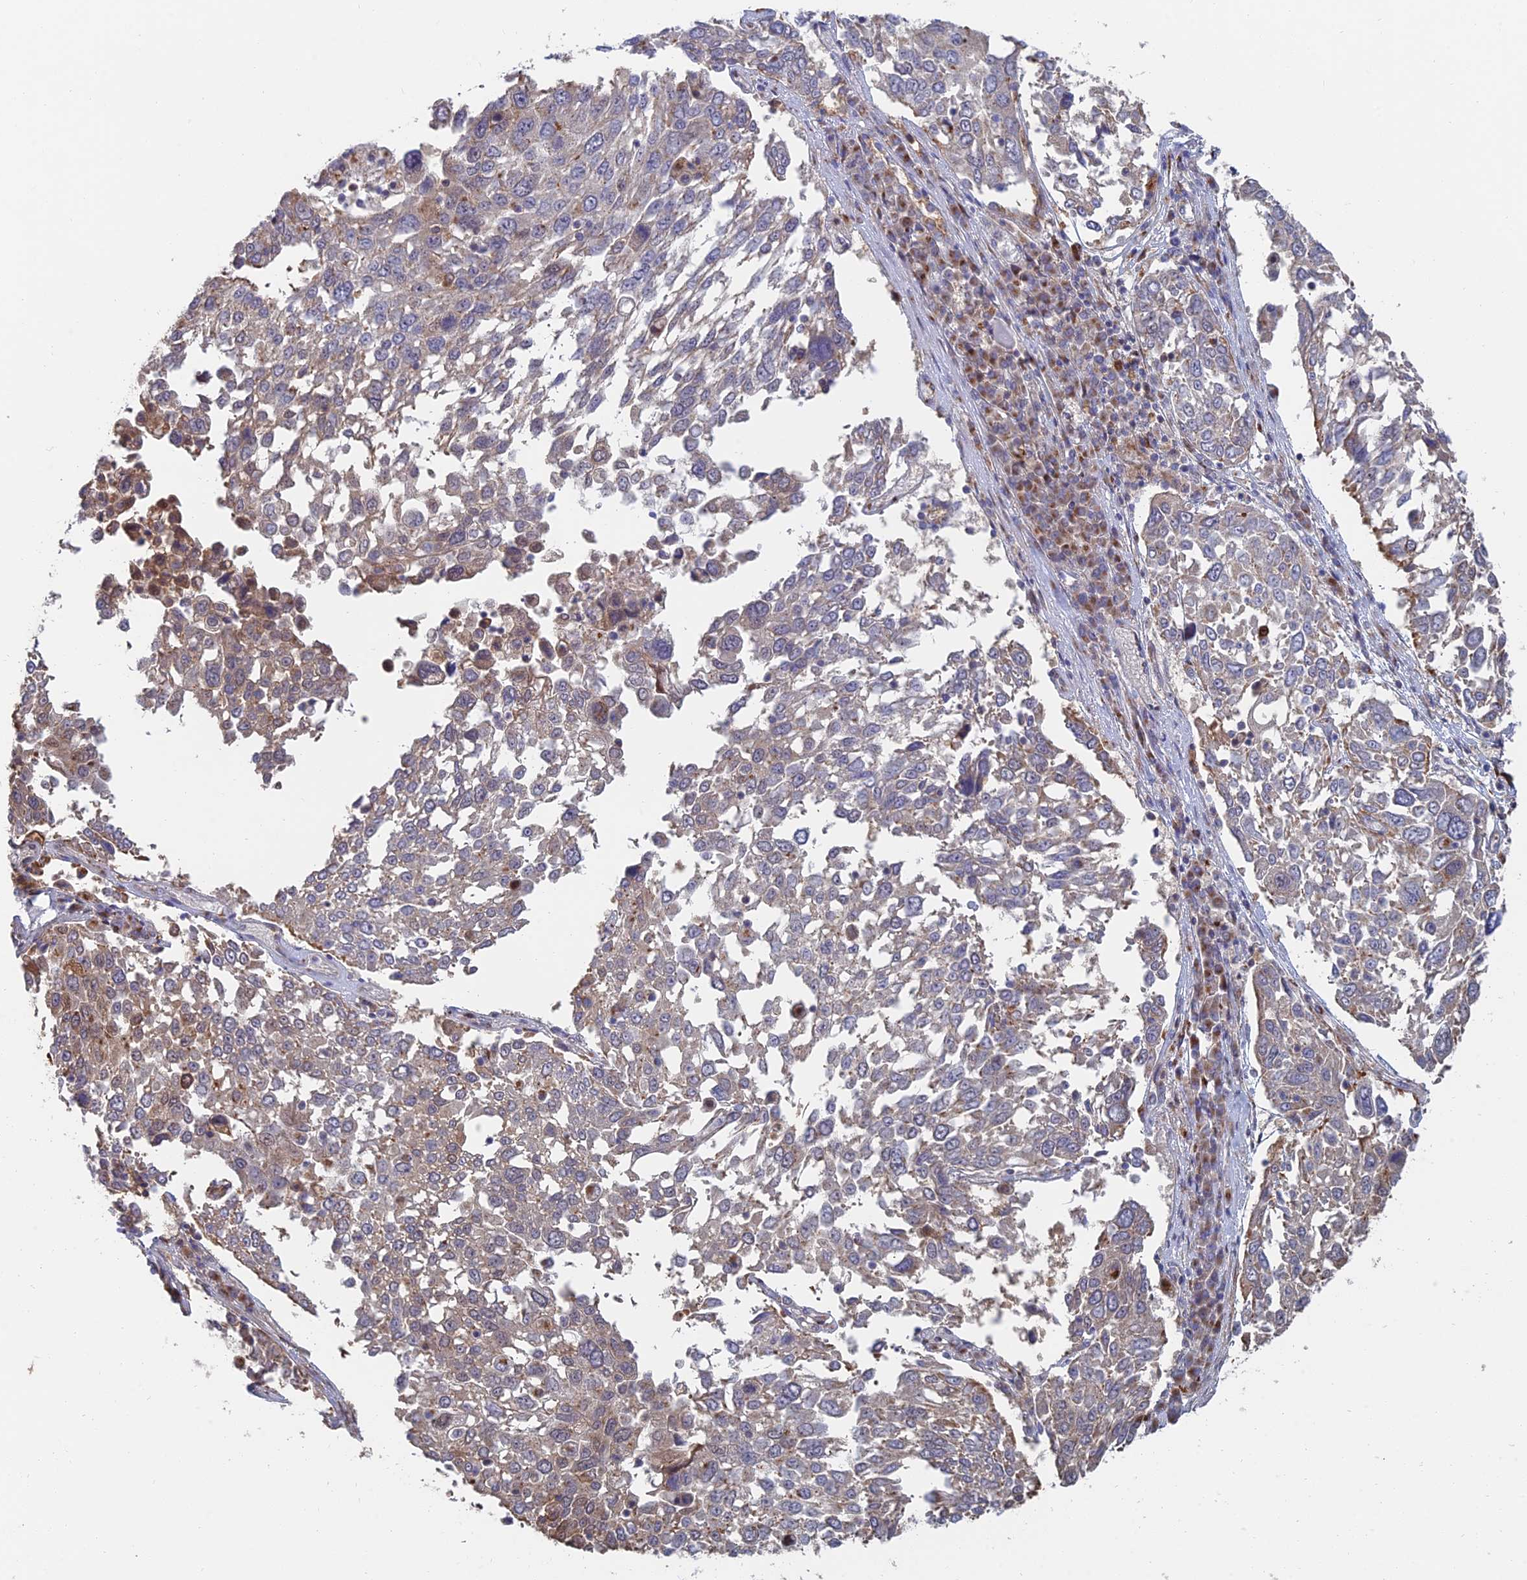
{"staining": {"intensity": "weak", "quantity": "25%-75%", "location": "cytoplasmic/membranous"}, "tissue": "lung cancer", "cell_type": "Tumor cells", "image_type": "cancer", "snomed": [{"axis": "morphology", "description": "Squamous cell carcinoma, NOS"}, {"axis": "topography", "description": "Lung"}], "caption": "Lung cancer (squamous cell carcinoma) tissue exhibits weak cytoplasmic/membranous positivity in about 25%-75% of tumor cells, visualized by immunohistochemistry.", "gene": "HS2ST1", "patient": {"sex": "male", "age": 65}}